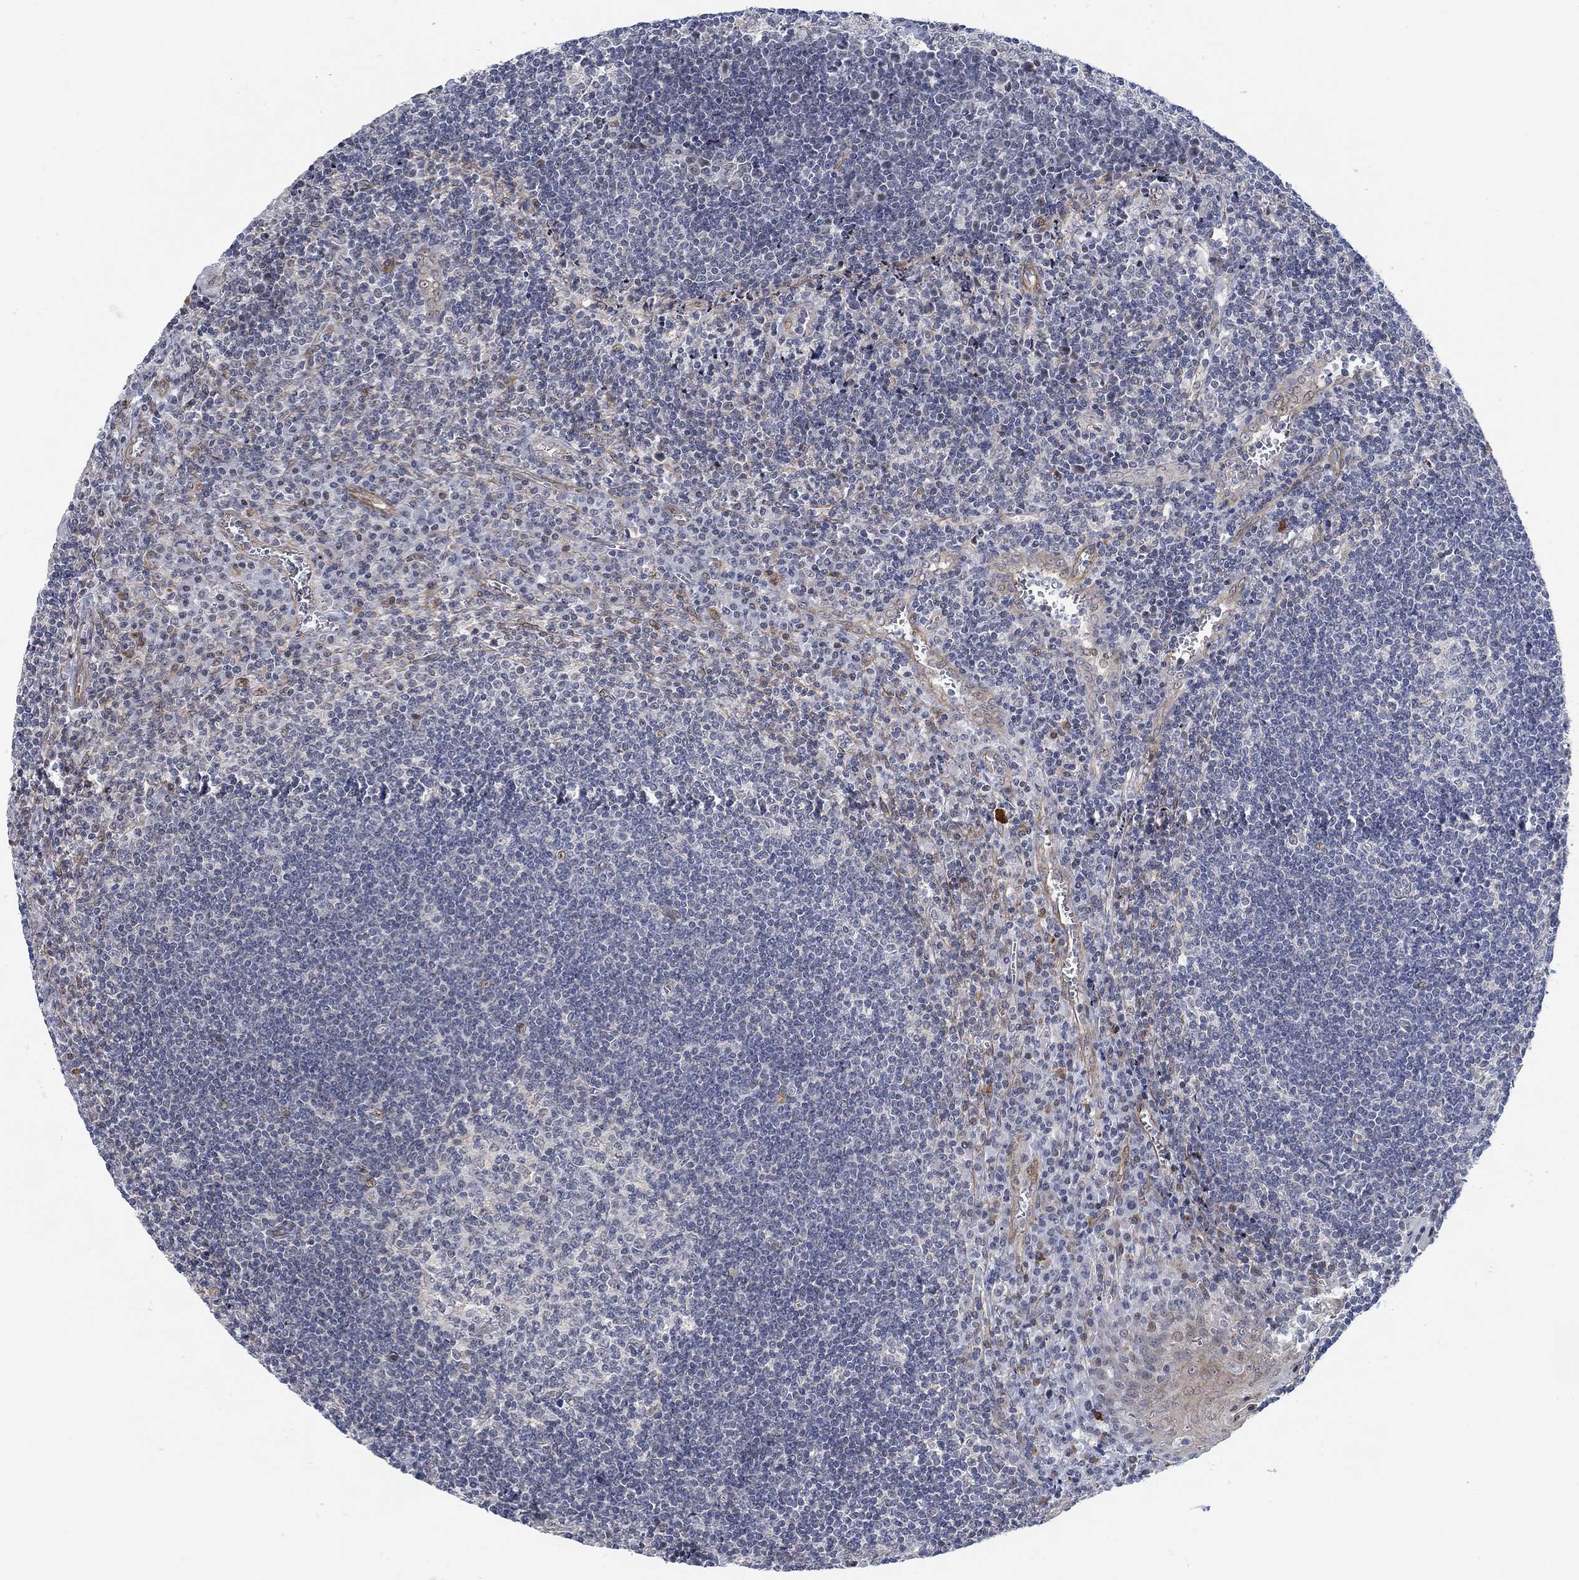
{"staining": {"intensity": "weak", "quantity": "<25%", "location": "nuclear"}, "tissue": "tonsil", "cell_type": "Germinal center cells", "image_type": "normal", "snomed": [{"axis": "morphology", "description": "Normal tissue, NOS"}, {"axis": "topography", "description": "Tonsil"}], "caption": "Germinal center cells show no significant protein staining in unremarkable tonsil. Brightfield microscopy of immunohistochemistry stained with DAB (3,3'-diaminobenzidine) (brown) and hematoxylin (blue), captured at high magnification.", "gene": "KCNH8", "patient": {"sex": "male", "age": 33}}